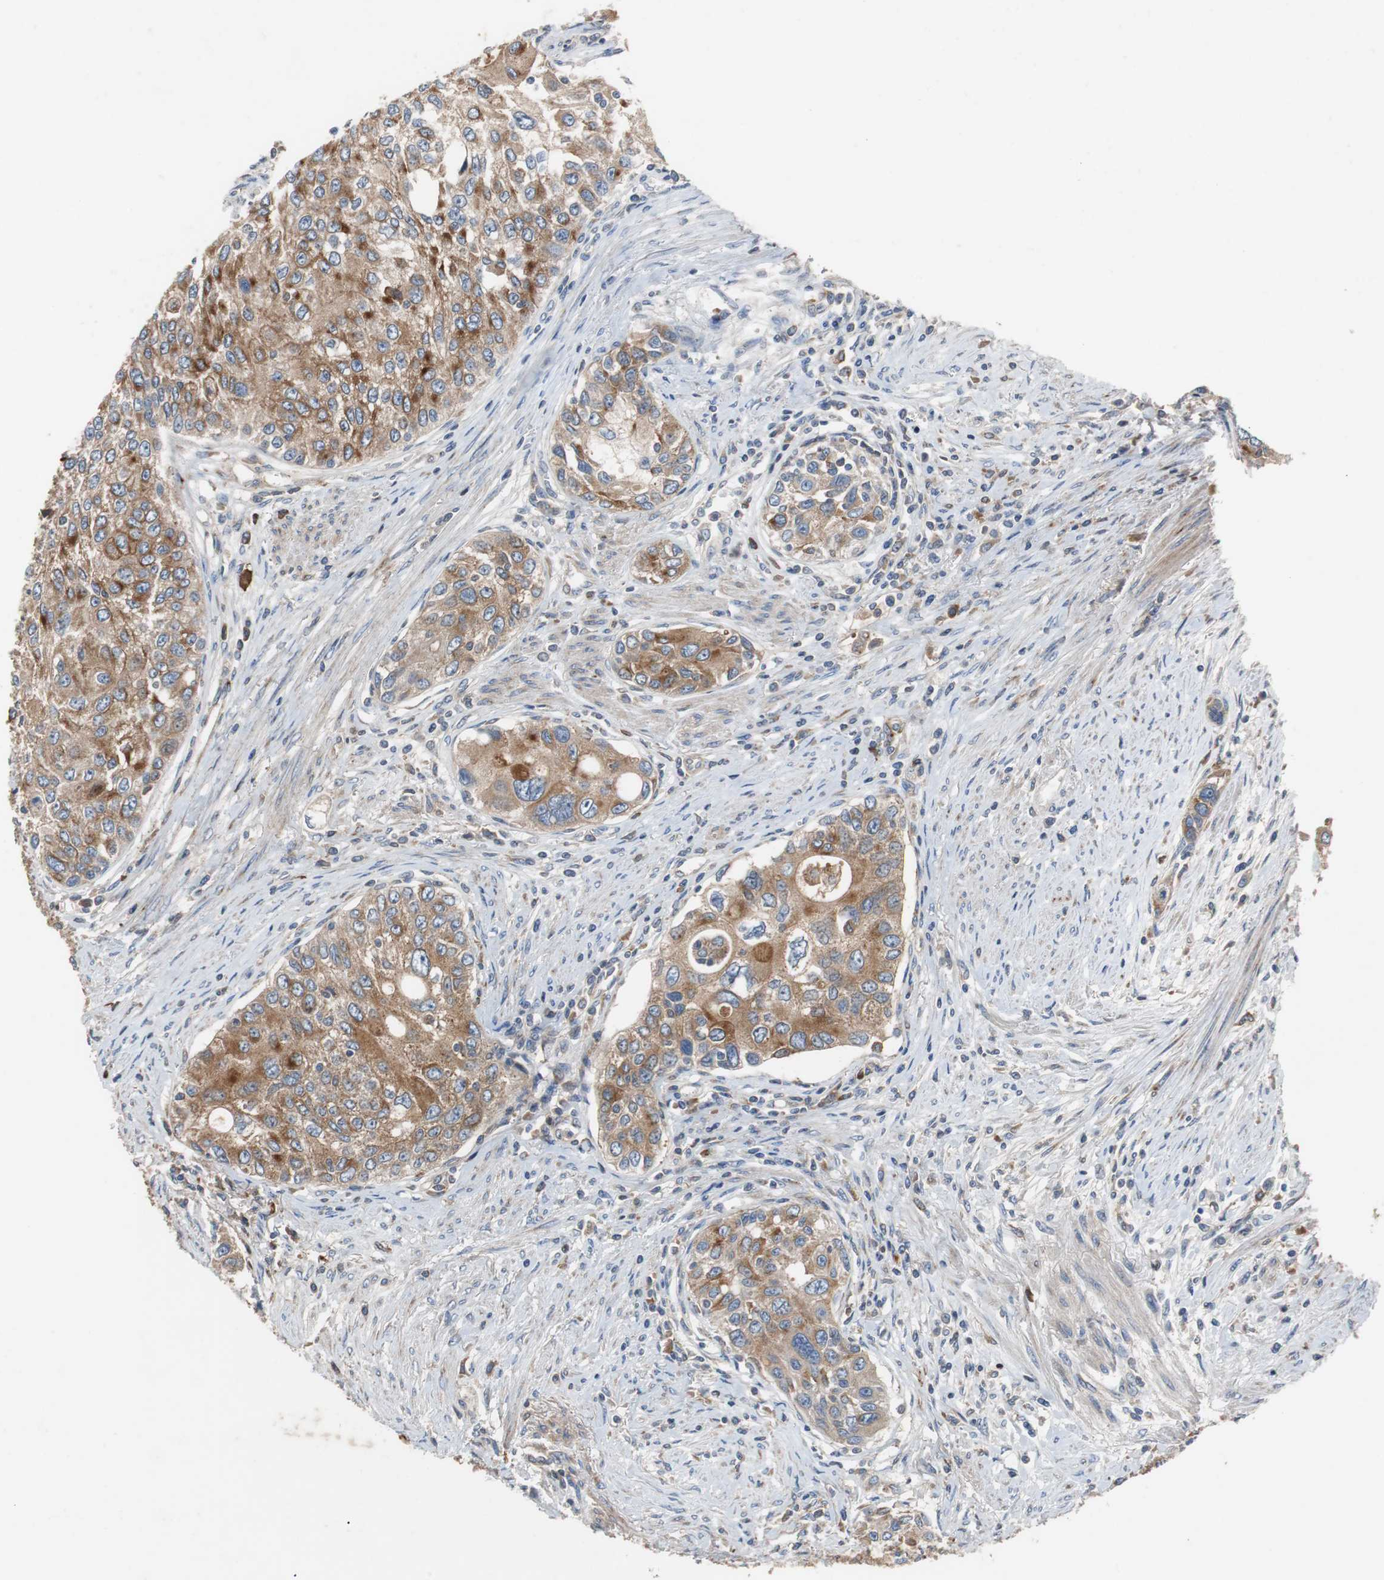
{"staining": {"intensity": "moderate", "quantity": ">75%", "location": "cytoplasmic/membranous"}, "tissue": "urothelial cancer", "cell_type": "Tumor cells", "image_type": "cancer", "snomed": [{"axis": "morphology", "description": "Urothelial carcinoma, High grade"}, {"axis": "topography", "description": "Urinary bladder"}], "caption": "Immunohistochemical staining of urothelial cancer exhibits medium levels of moderate cytoplasmic/membranous protein expression in about >75% of tumor cells.", "gene": "SORT1", "patient": {"sex": "female", "age": 56}}